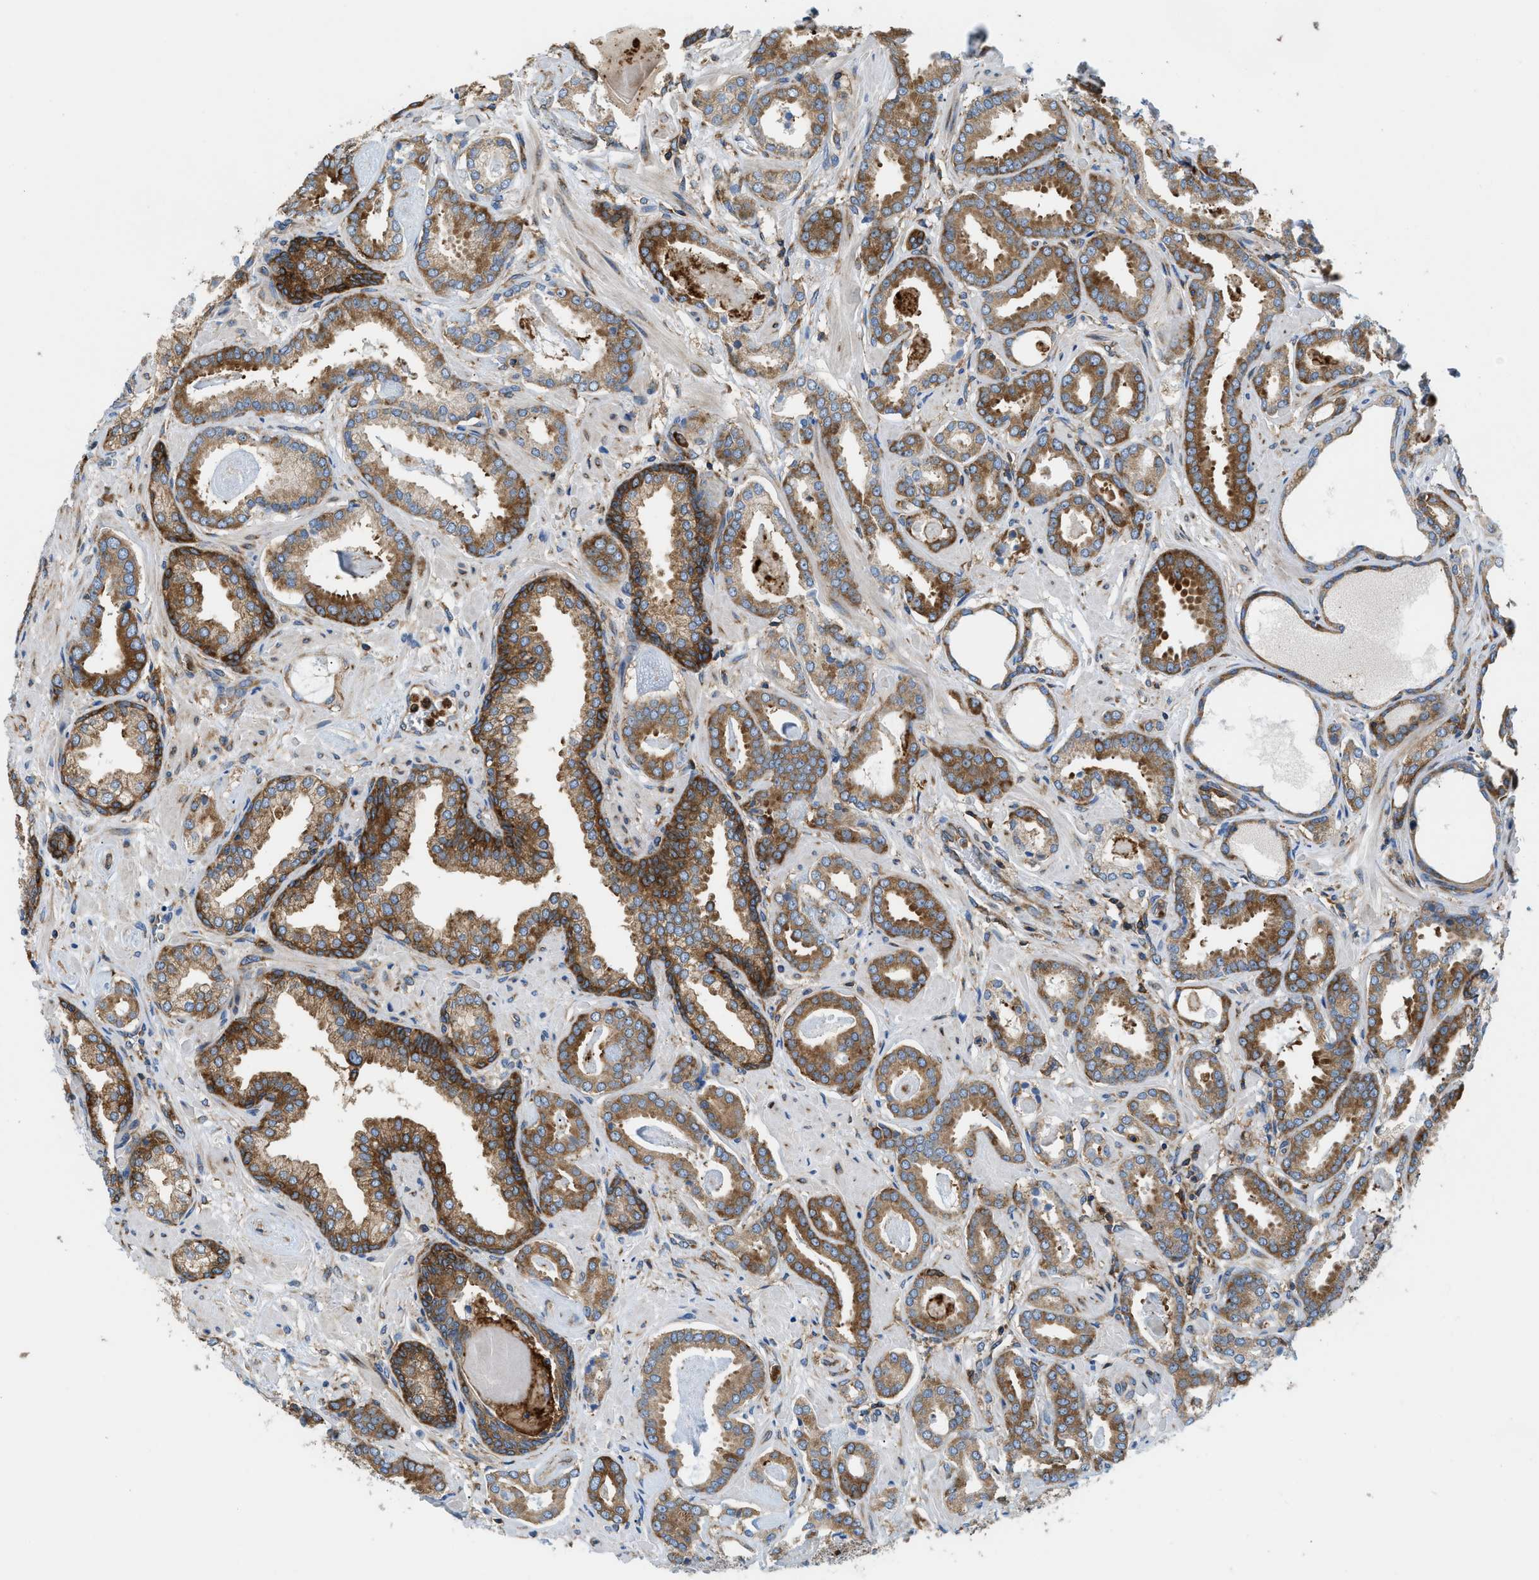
{"staining": {"intensity": "moderate", "quantity": ">75%", "location": "cytoplasmic/membranous"}, "tissue": "prostate cancer", "cell_type": "Tumor cells", "image_type": "cancer", "snomed": [{"axis": "morphology", "description": "Adenocarcinoma, Low grade"}, {"axis": "topography", "description": "Prostate"}], "caption": "An IHC histopathology image of neoplastic tissue is shown. Protein staining in brown highlights moderate cytoplasmic/membranous positivity in prostate cancer within tumor cells. The protein is stained brown, and the nuclei are stained in blue (DAB (3,3'-diaminobenzidine) IHC with brightfield microscopy, high magnification).", "gene": "GPAT4", "patient": {"sex": "male", "age": 53}}